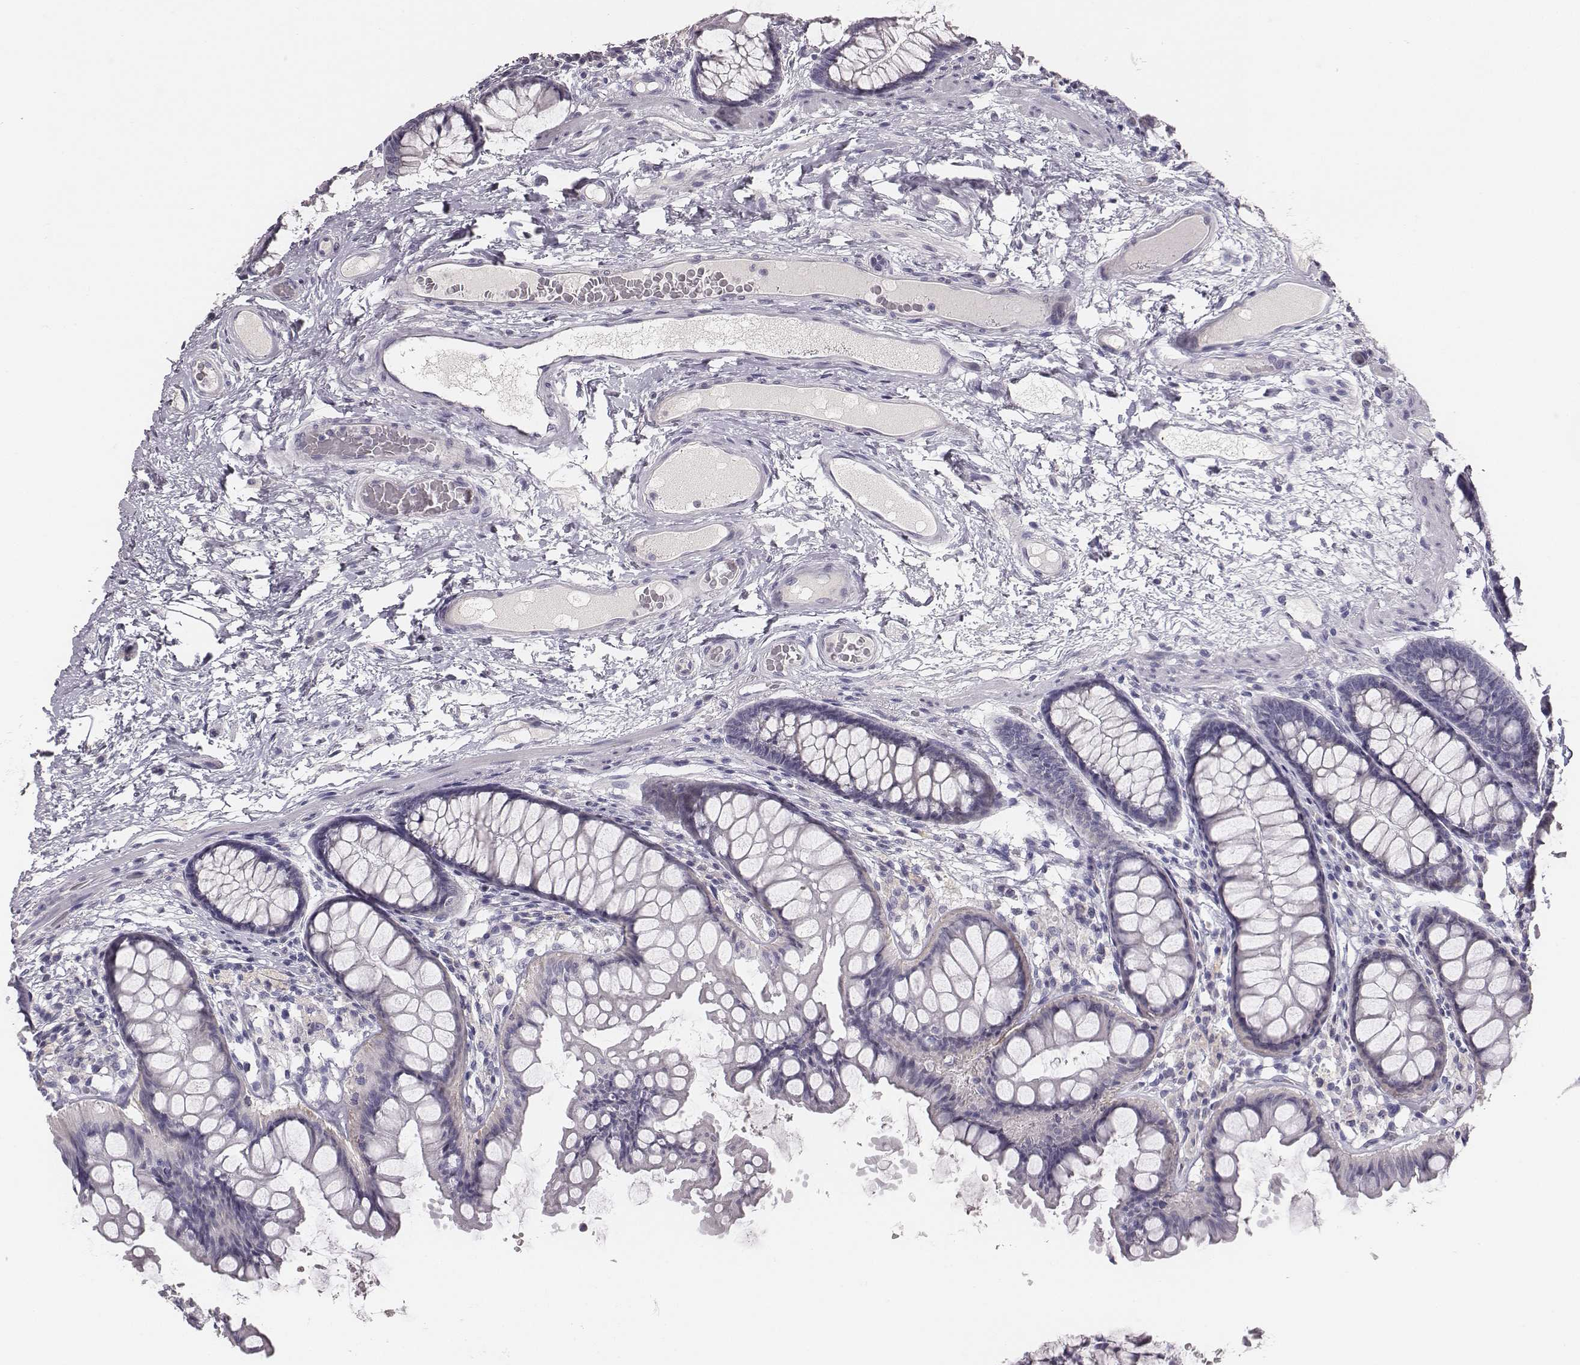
{"staining": {"intensity": "negative", "quantity": "none", "location": "none"}, "tissue": "colon", "cell_type": "Endothelial cells", "image_type": "normal", "snomed": [{"axis": "morphology", "description": "Normal tissue, NOS"}, {"axis": "topography", "description": "Colon"}], "caption": "This image is of benign colon stained with IHC to label a protein in brown with the nuclei are counter-stained blue. There is no positivity in endothelial cells.", "gene": "MYH6", "patient": {"sex": "female", "age": 65}}